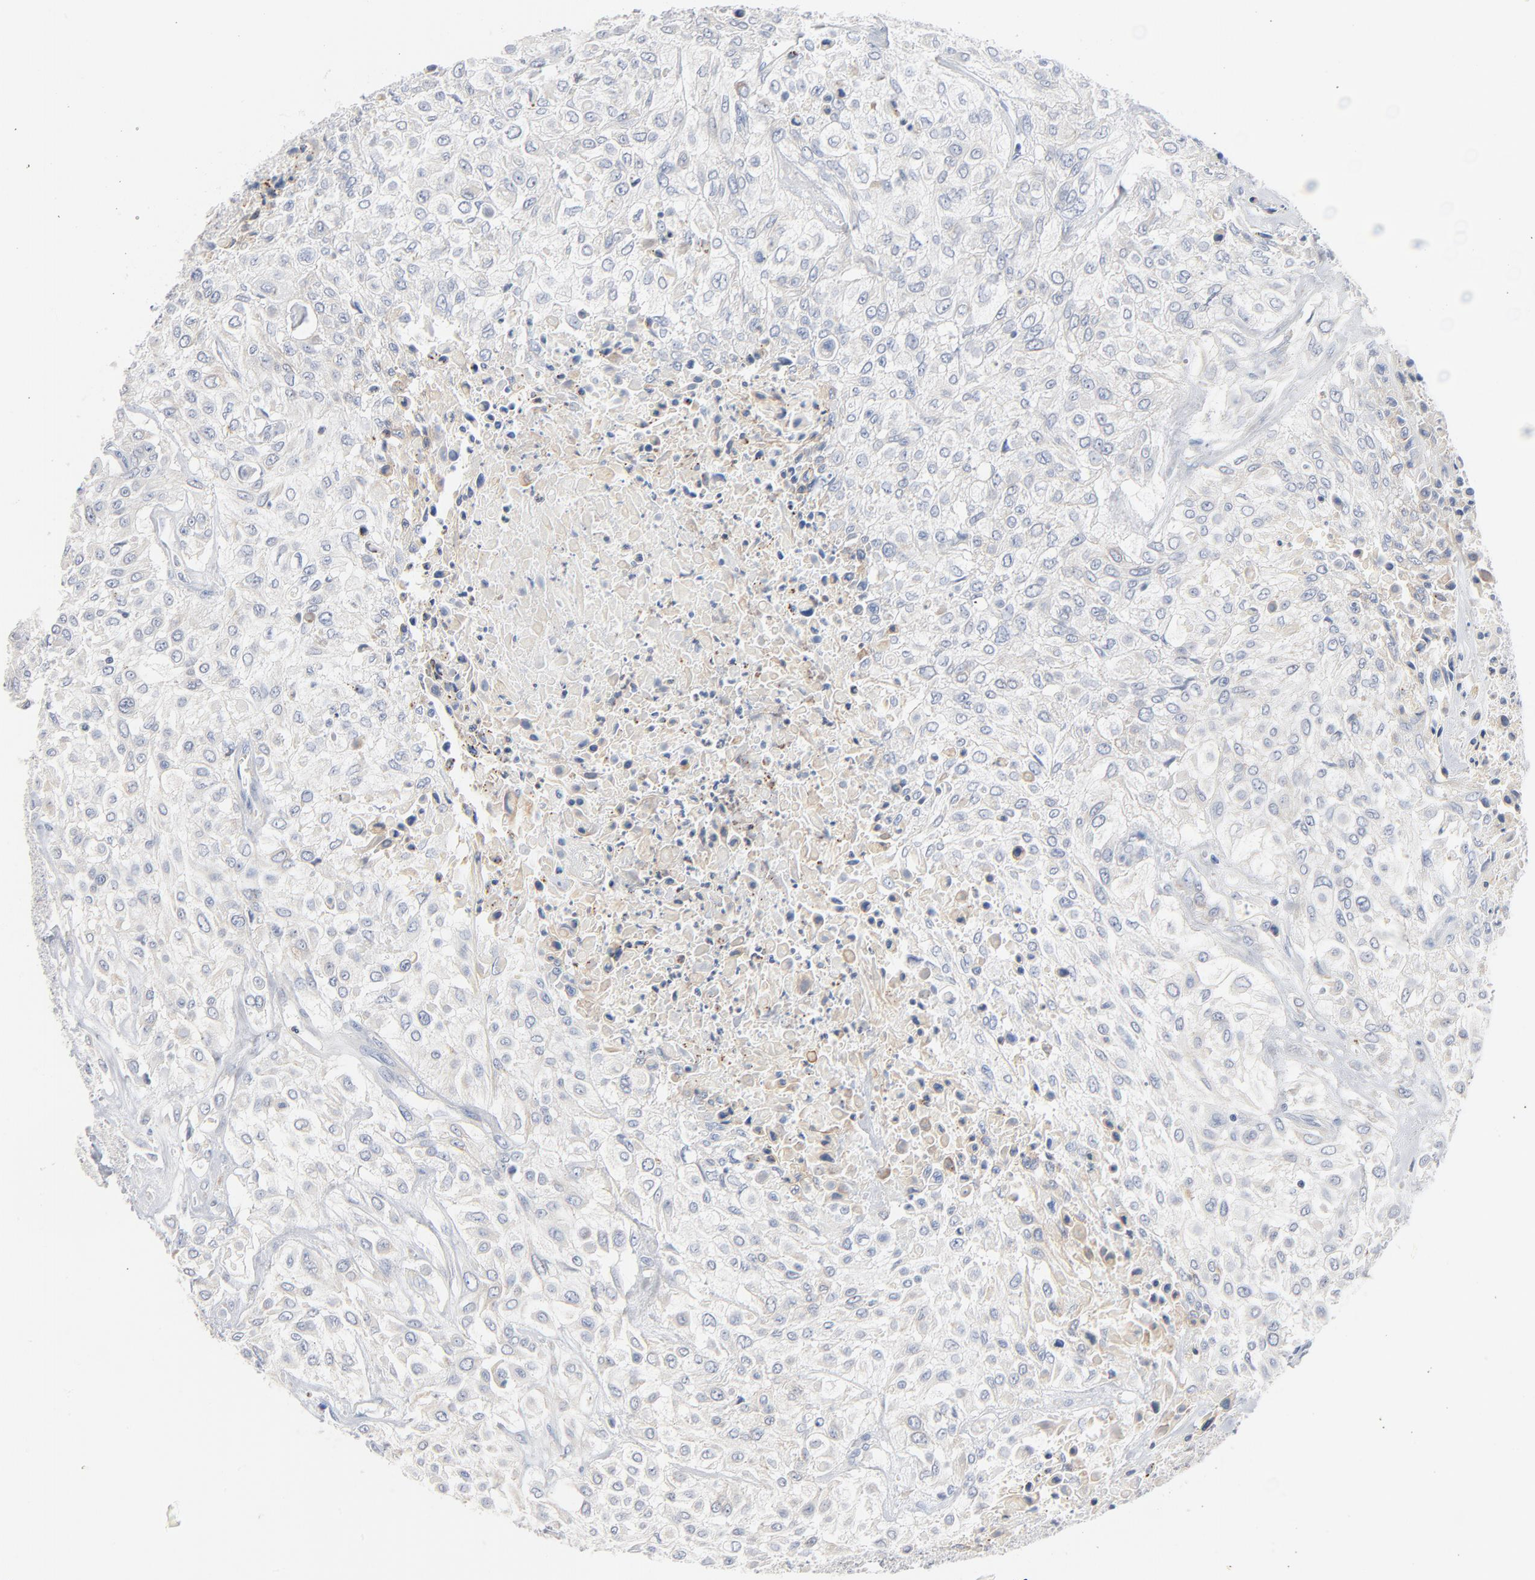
{"staining": {"intensity": "negative", "quantity": "none", "location": "none"}, "tissue": "urothelial cancer", "cell_type": "Tumor cells", "image_type": "cancer", "snomed": [{"axis": "morphology", "description": "Urothelial carcinoma, High grade"}, {"axis": "topography", "description": "Urinary bladder"}], "caption": "The IHC photomicrograph has no significant expression in tumor cells of high-grade urothelial carcinoma tissue. (Brightfield microscopy of DAB immunohistochemistry (IHC) at high magnification).", "gene": "IFT43", "patient": {"sex": "male", "age": 57}}